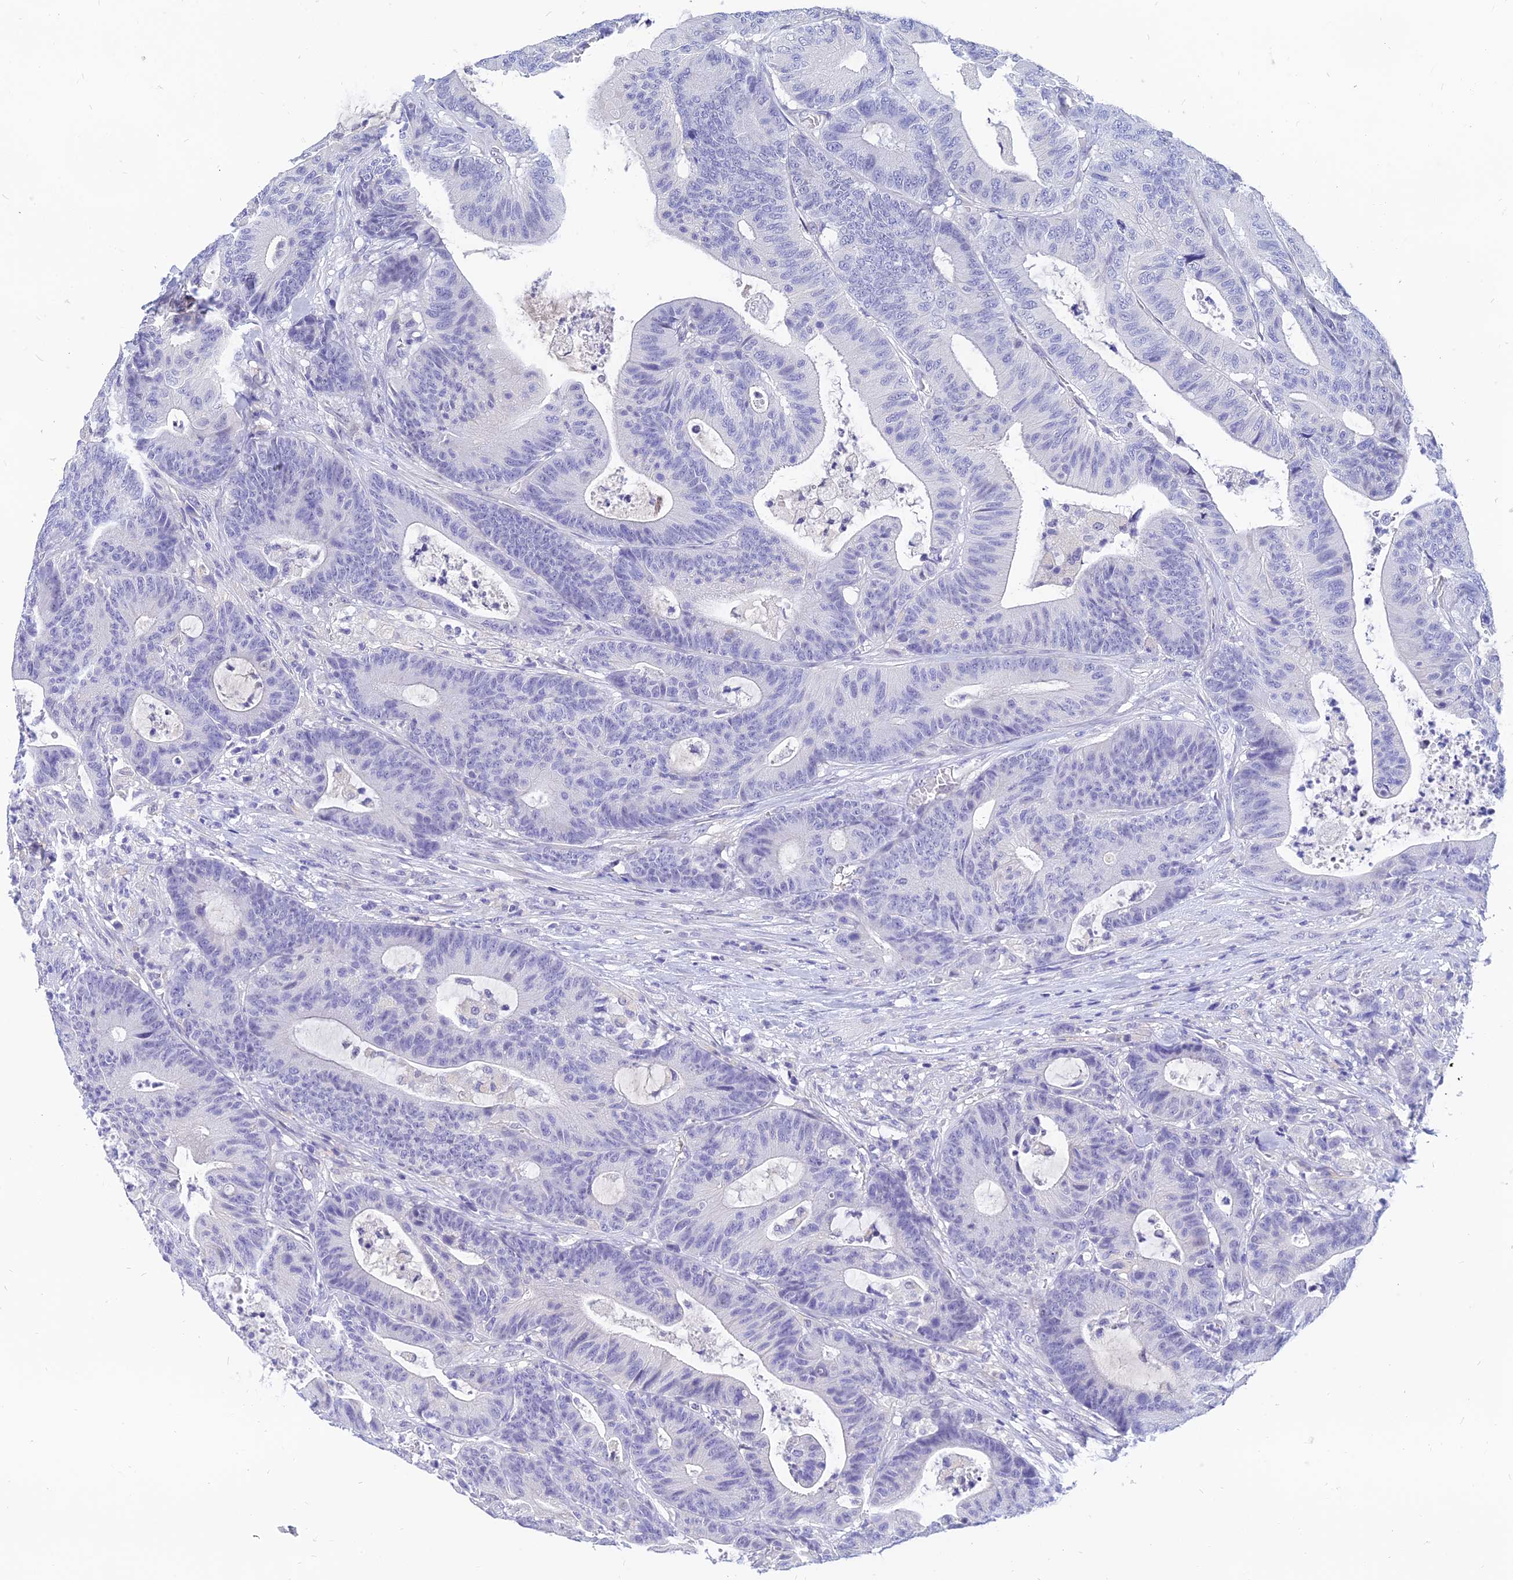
{"staining": {"intensity": "negative", "quantity": "none", "location": "none"}, "tissue": "colorectal cancer", "cell_type": "Tumor cells", "image_type": "cancer", "snomed": [{"axis": "morphology", "description": "Adenocarcinoma, NOS"}, {"axis": "topography", "description": "Colon"}], "caption": "This is a histopathology image of immunohistochemistry (IHC) staining of adenocarcinoma (colorectal), which shows no expression in tumor cells.", "gene": "TMEM161B", "patient": {"sex": "female", "age": 84}}